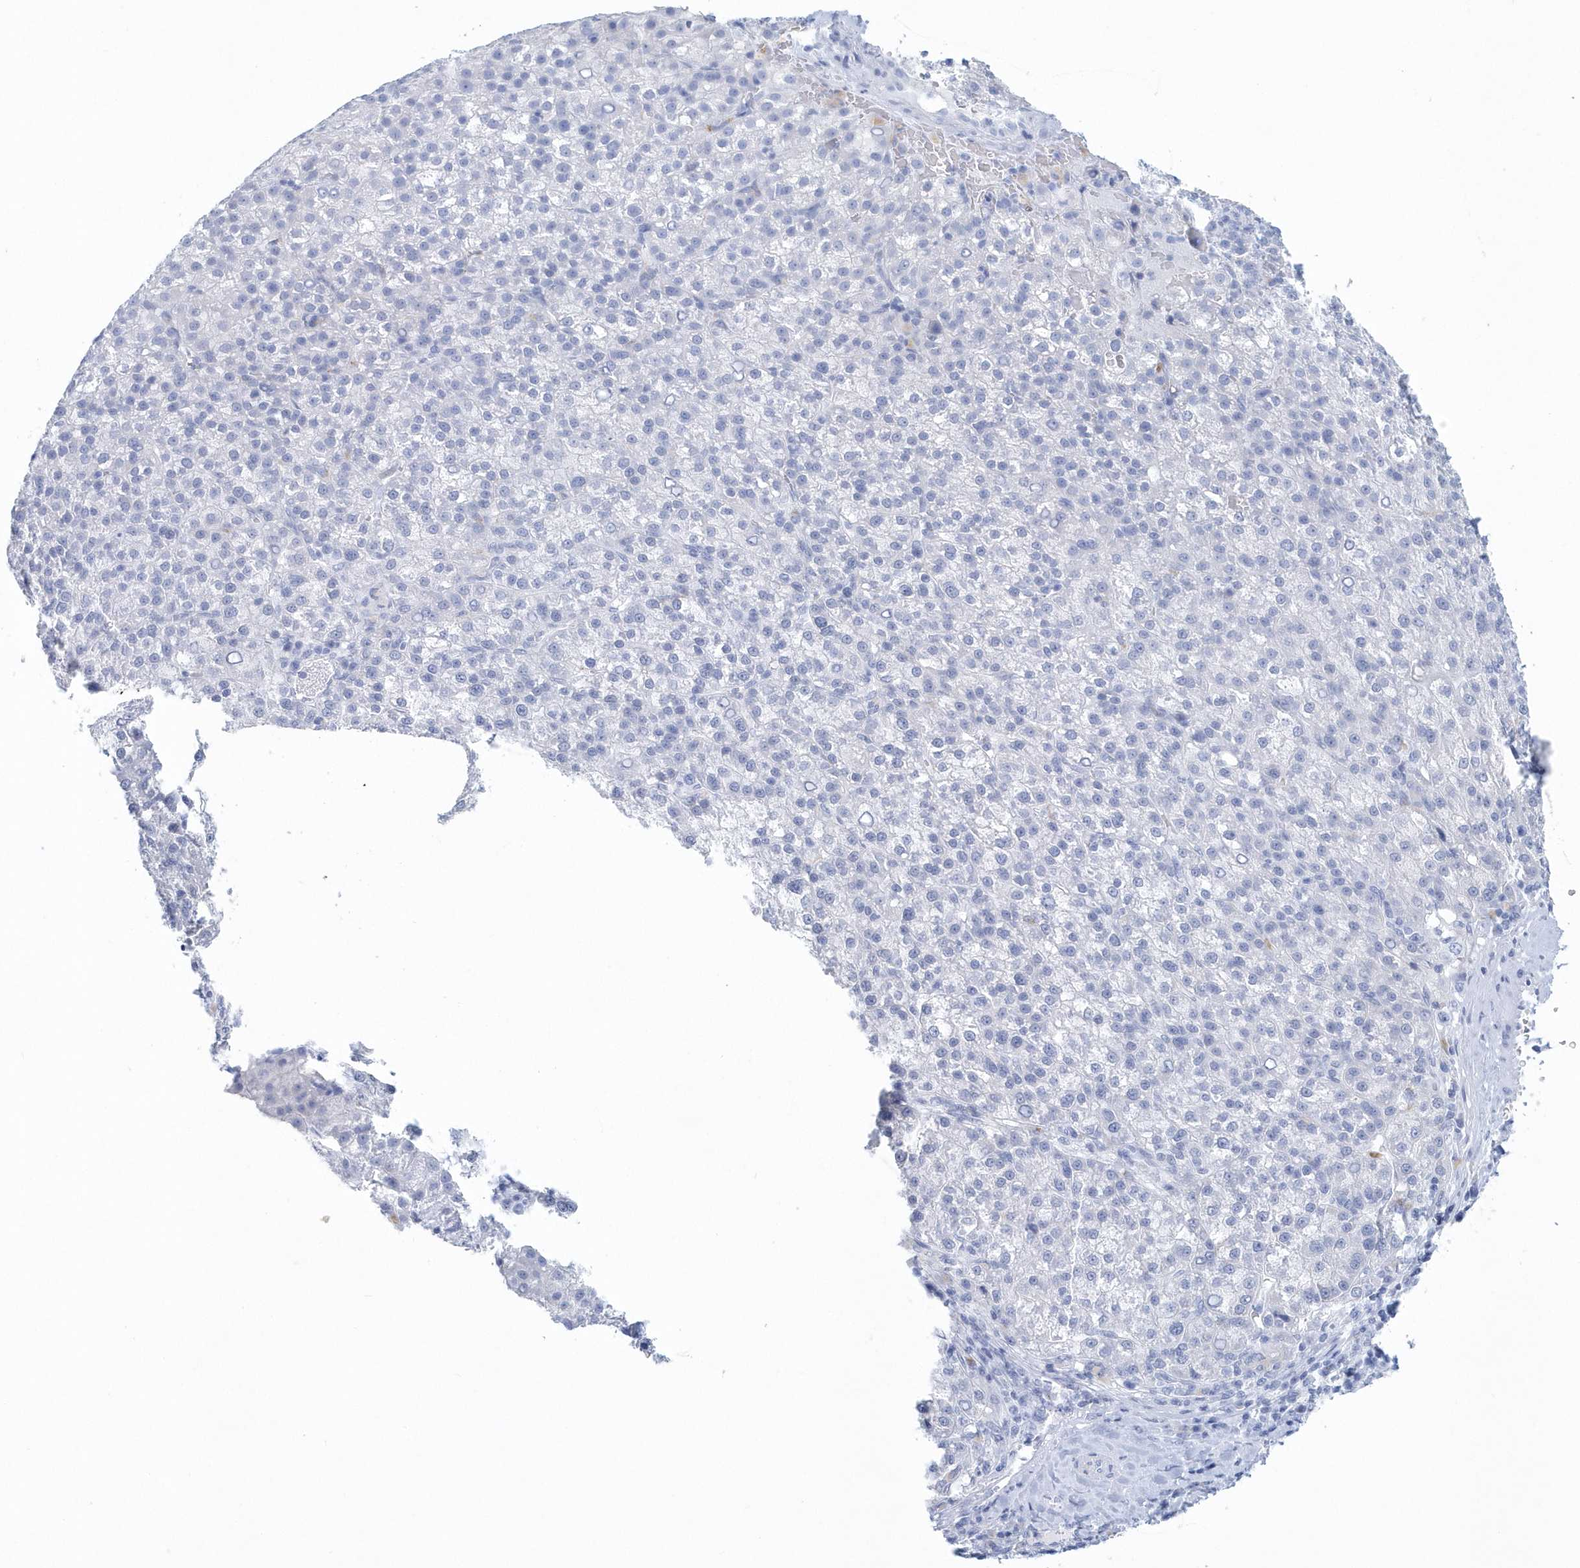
{"staining": {"intensity": "negative", "quantity": "none", "location": "none"}, "tissue": "liver cancer", "cell_type": "Tumor cells", "image_type": "cancer", "snomed": [{"axis": "morphology", "description": "Carcinoma, Hepatocellular, NOS"}, {"axis": "topography", "description": "Liver"}], "caption": "The histopathology image displays no significant expression in tumor cells of hepatocellular carcinoma (liver). (DAB (3,3'-diaminobenzidine) immunohistochemistry (IHC) visualized using brightfield microscopy, high magnification).", "gene": "PTPRO", "patient": {"sex": "female", "age": 58}}